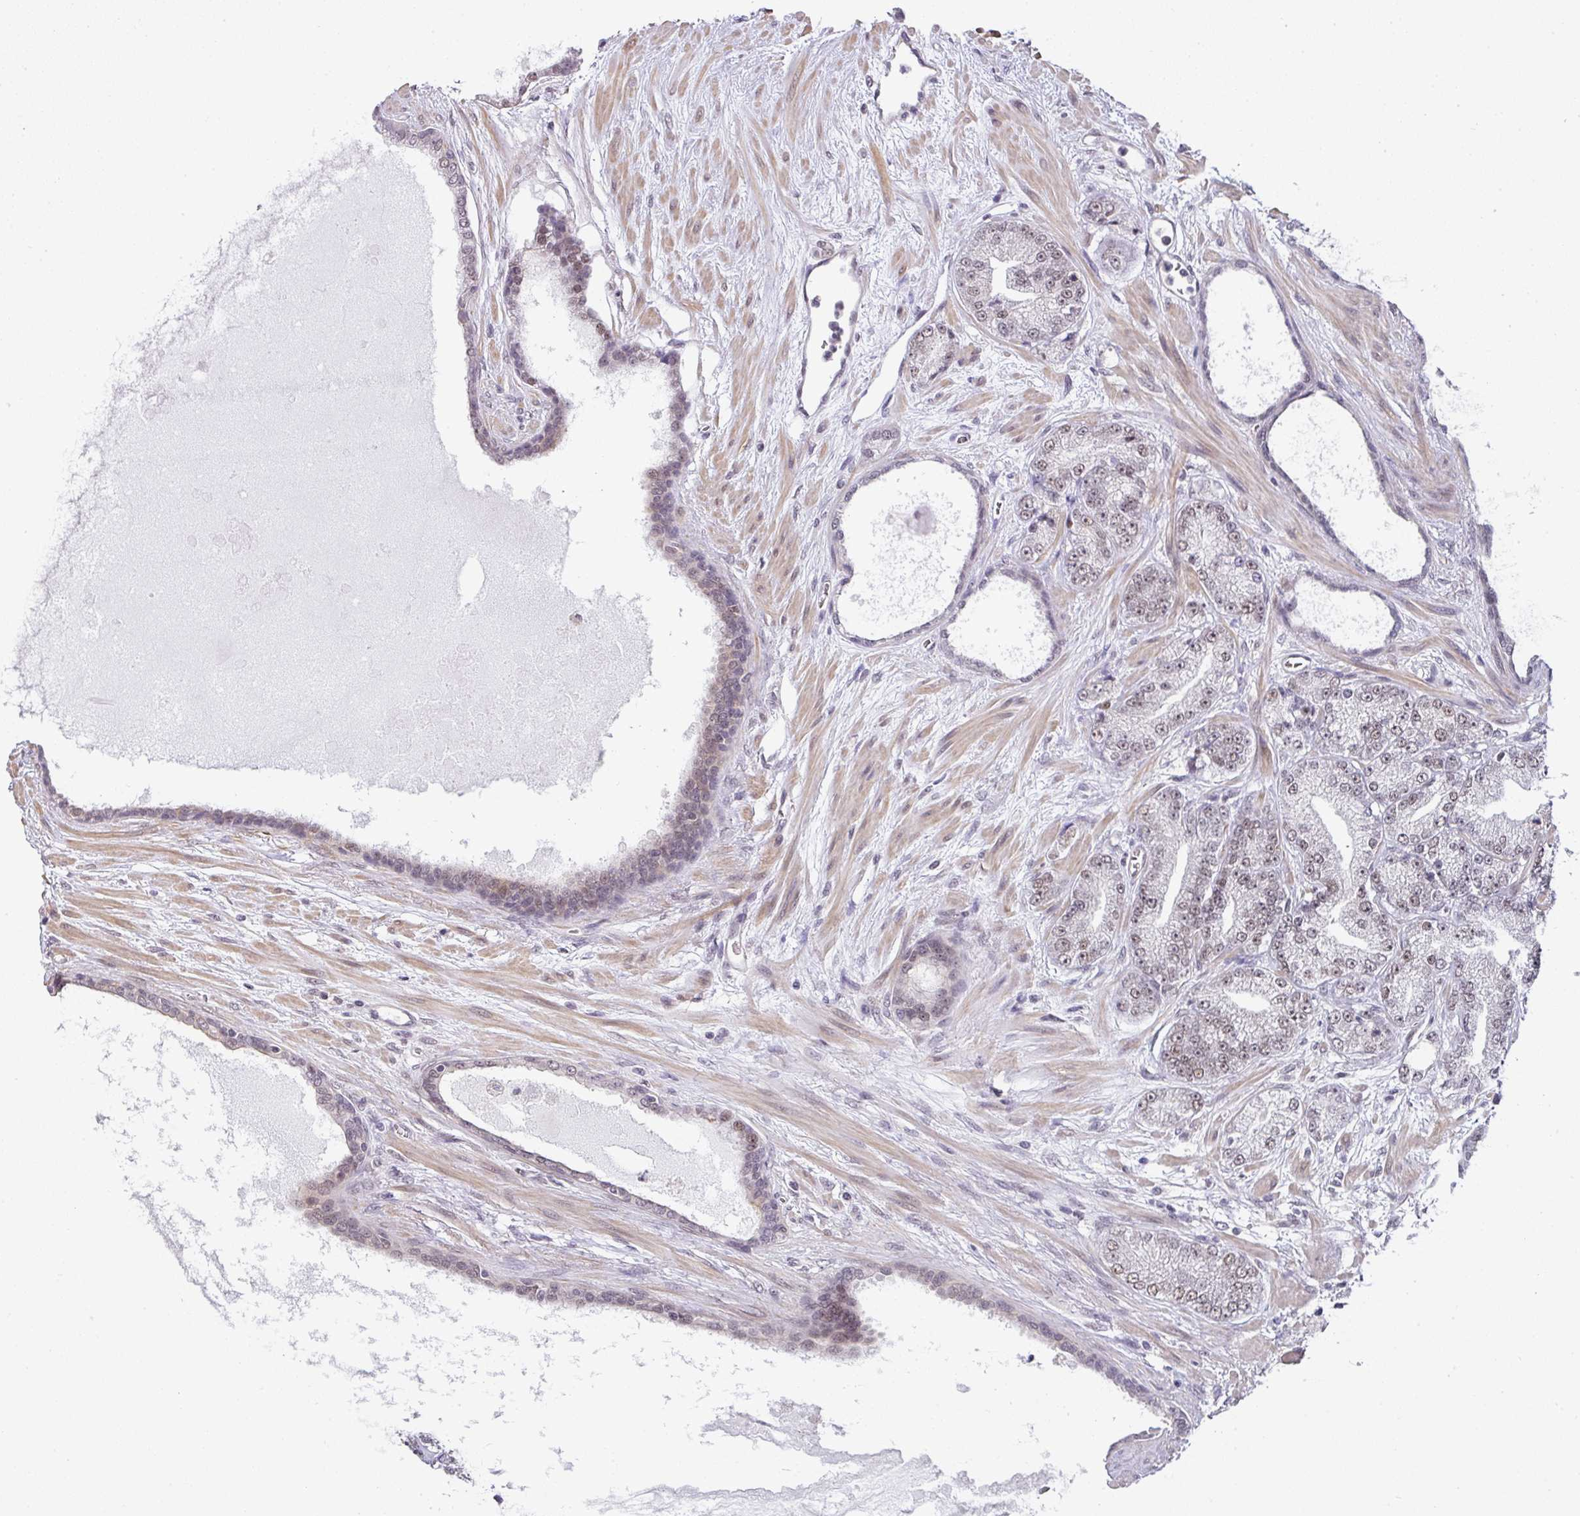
{"staining": {"intensity": "weak", "quantity": "25%-75%", "location": "nuclear"}, "tissue": "prostate cancer", "cell_type": "Tumor cells", "image_type": "cancer", "snomed": [{"axis": "morphology", "description": "Adenocarcinoma, High grade"}, {"axis": "topography", "description": "Prostate"}], "caption": "A low amount of weak nuclear expression is present in about 25%-75% of tumor cells in prostate high-grade adenocarcinoma tissue.", "gene": "NCOA5", "patient": {"sex": "male", "age": 68}}